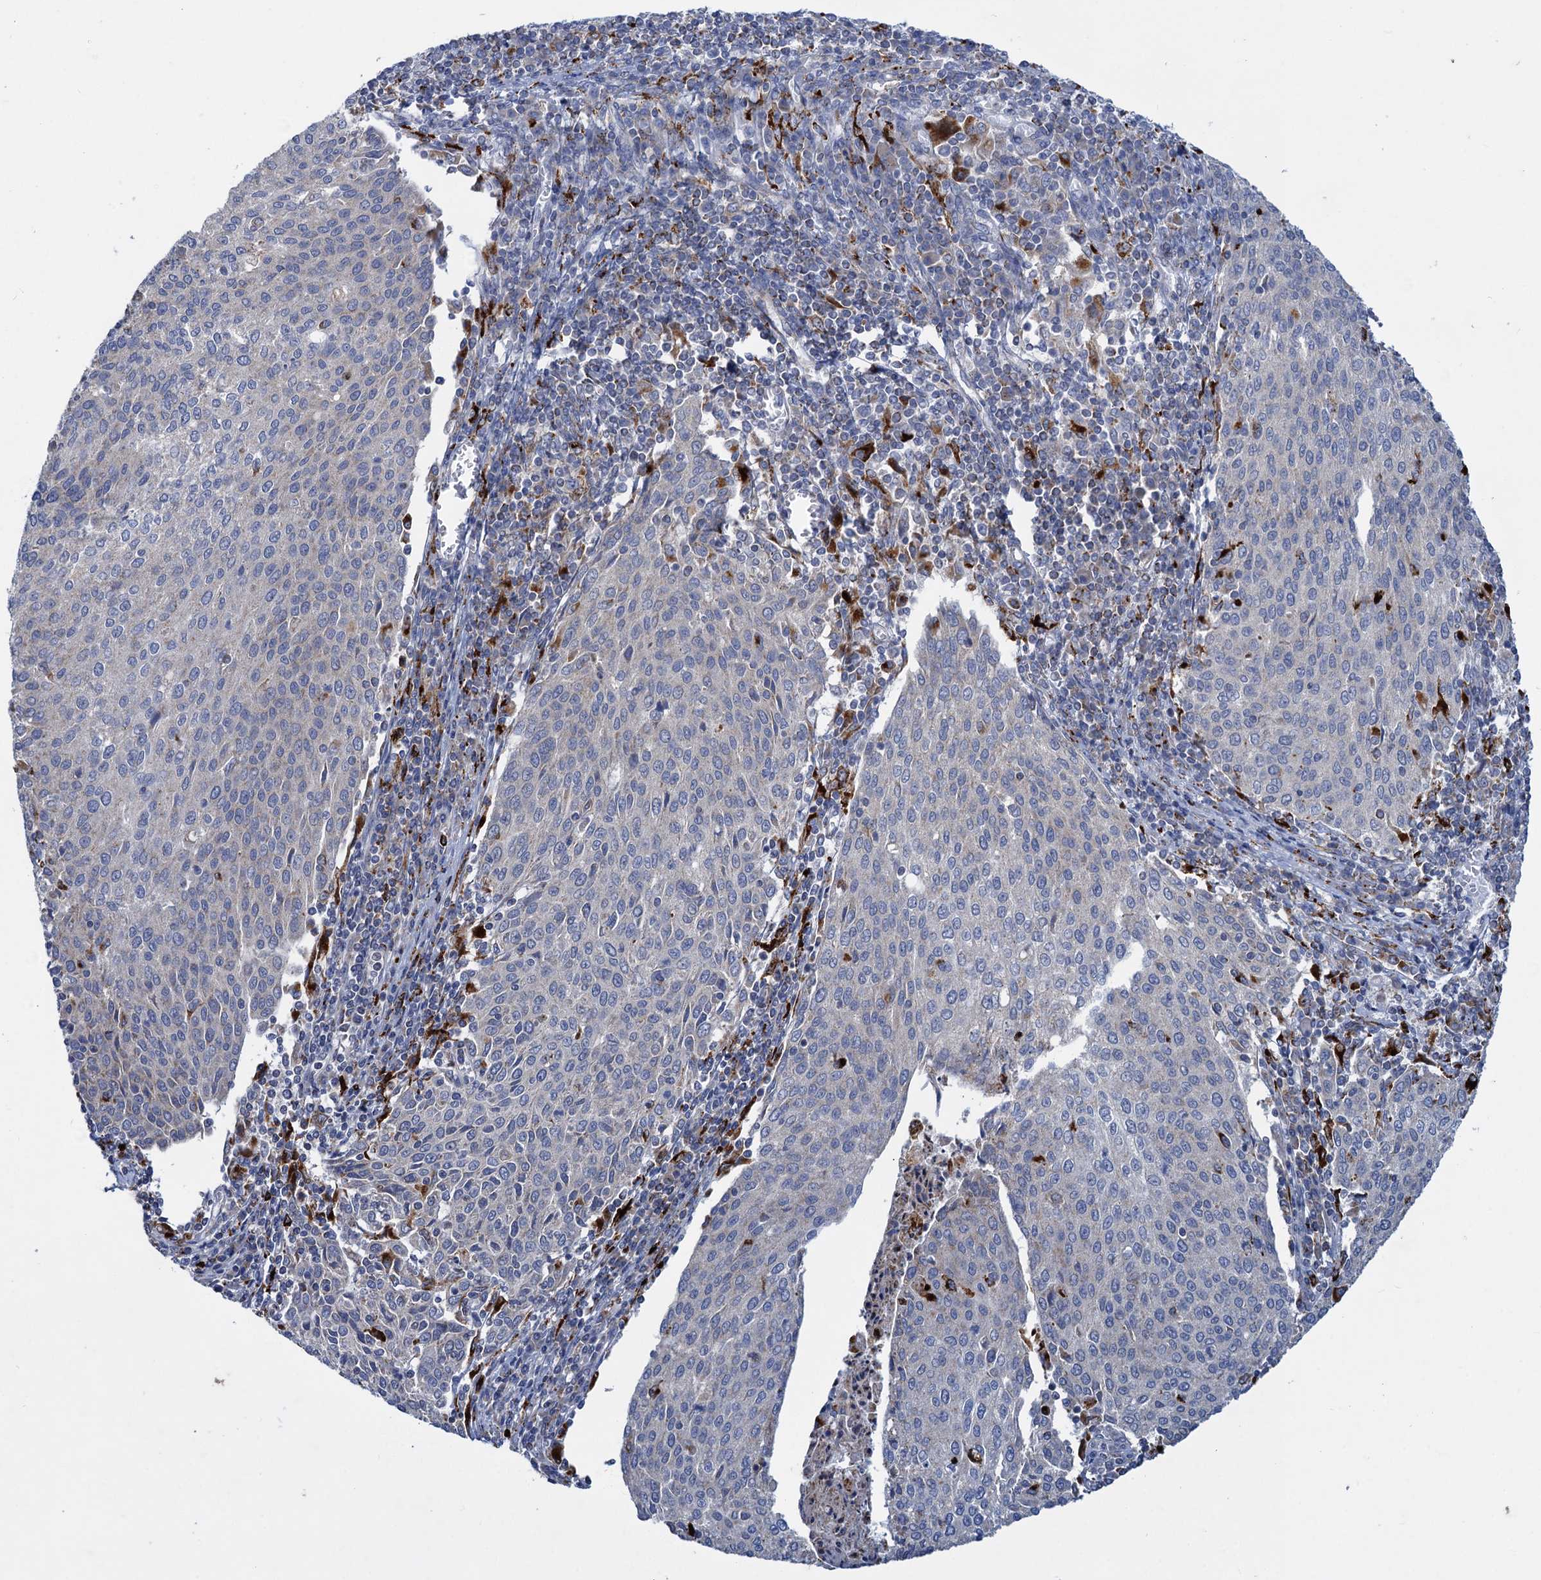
{"staining": {"intensity": "negative", "quantity": "none", "location": "none"}, "tissue": "cervical cancer", "cell_type": "Tumor cells", "image_type": "cancer", "snomed": [{"axis": "morphology", "description": "Squamous cell carcinoma, NOS"}, {"axis": "topography", "description": "Cervix"}], "caption": "High power microscopy micrograph of an immunohistochemistry photomicrograph of cervical squamous cell carcinoma, revealing no significant positivity in tumor cells.", "gene": "ANKS3", "patient": {"sex": "female", "age": 46}}